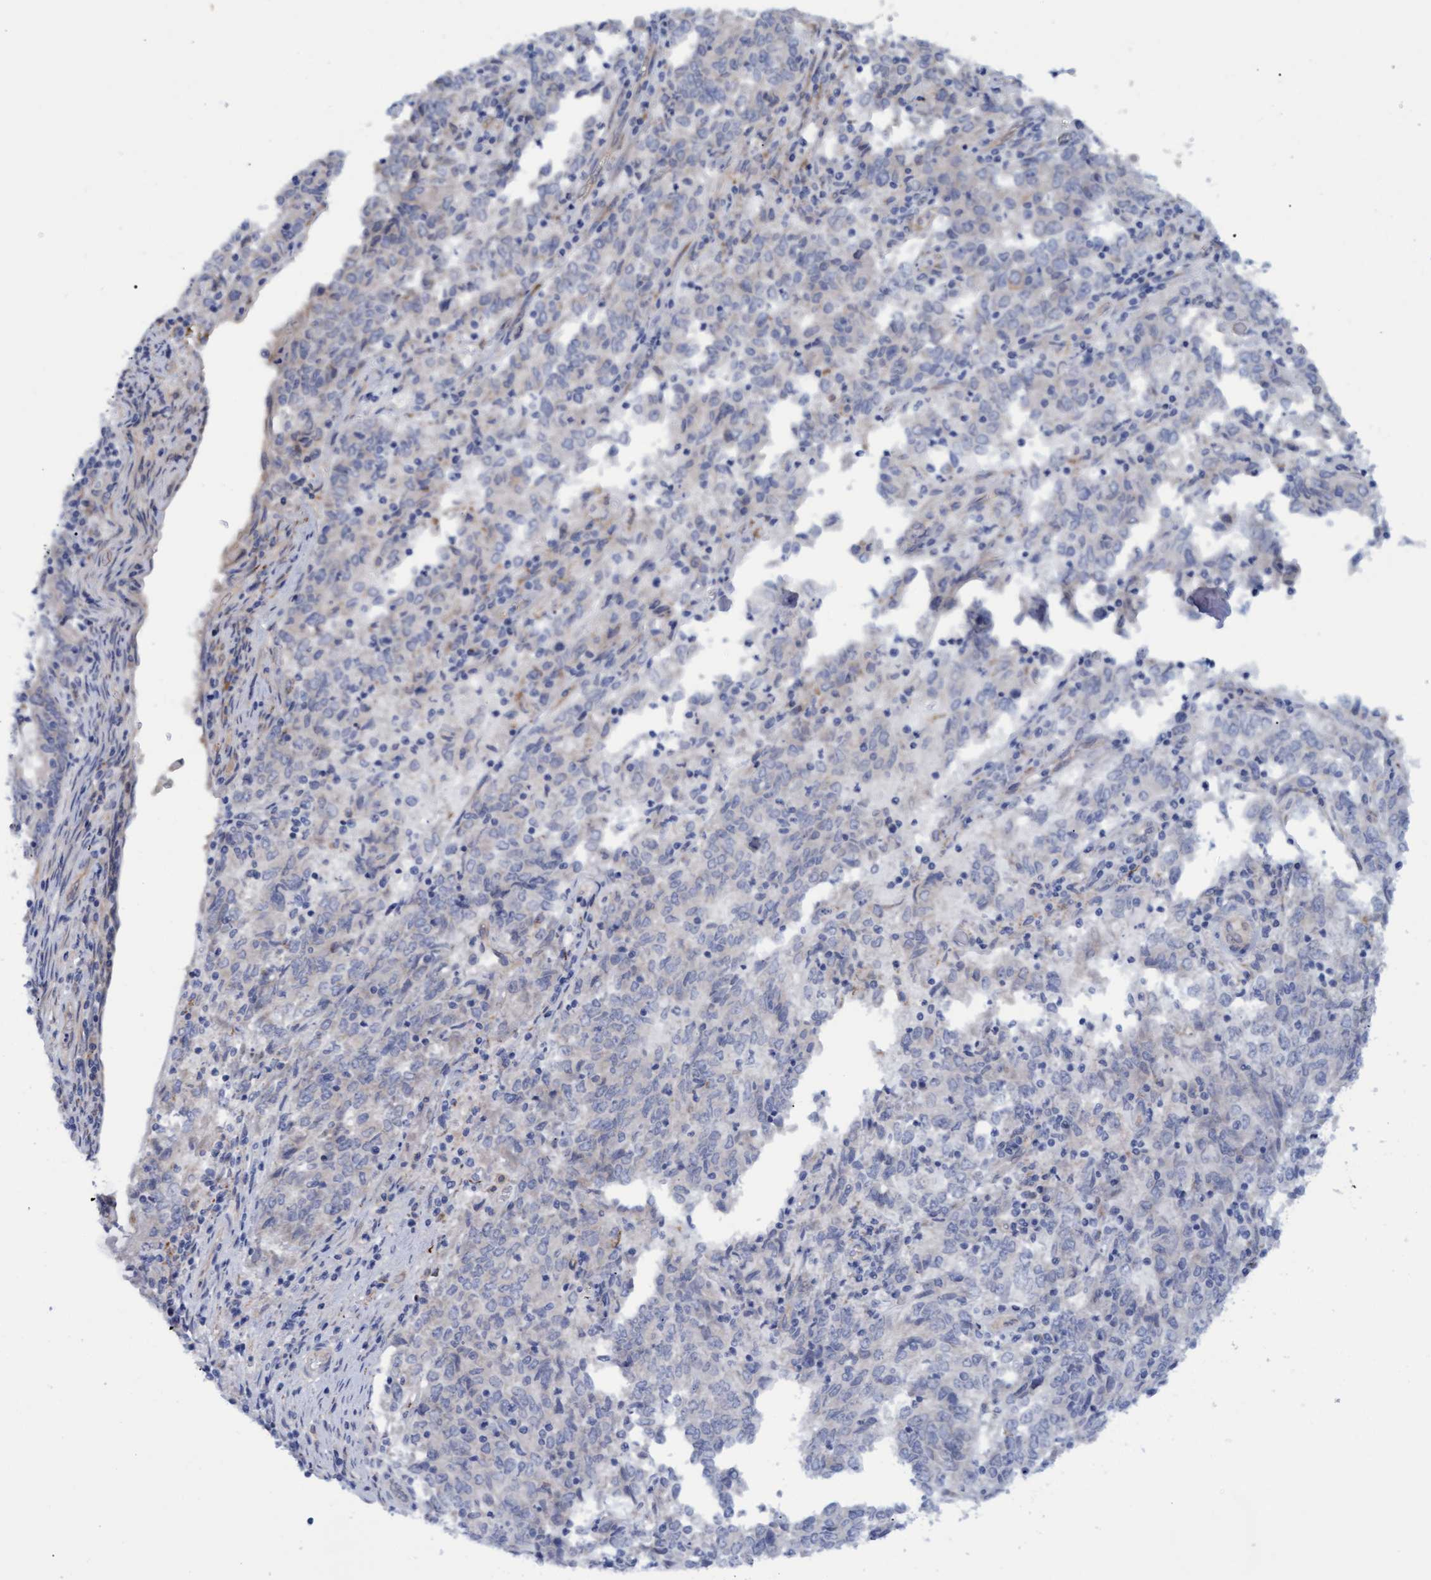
{"staining": {"intensity": "negative", "quantity": "none", "location": "none"}, "tissue": "endometrial cancer", "cell_type": "Tumor cells", "image_type": "cancer", "snomed": [{"axis": "morphology", "description": "Adenocarcinoma, NOS"}, {"axis": "topography", "description": "Endometrium"}], "caption": "A high-resolution histopathology image shows IHC staining of endometrial cancer, which reveals no significant expression in tumor cells.", "gene": "STXBP1", "patient": {"sex": "female", "age": 80}}